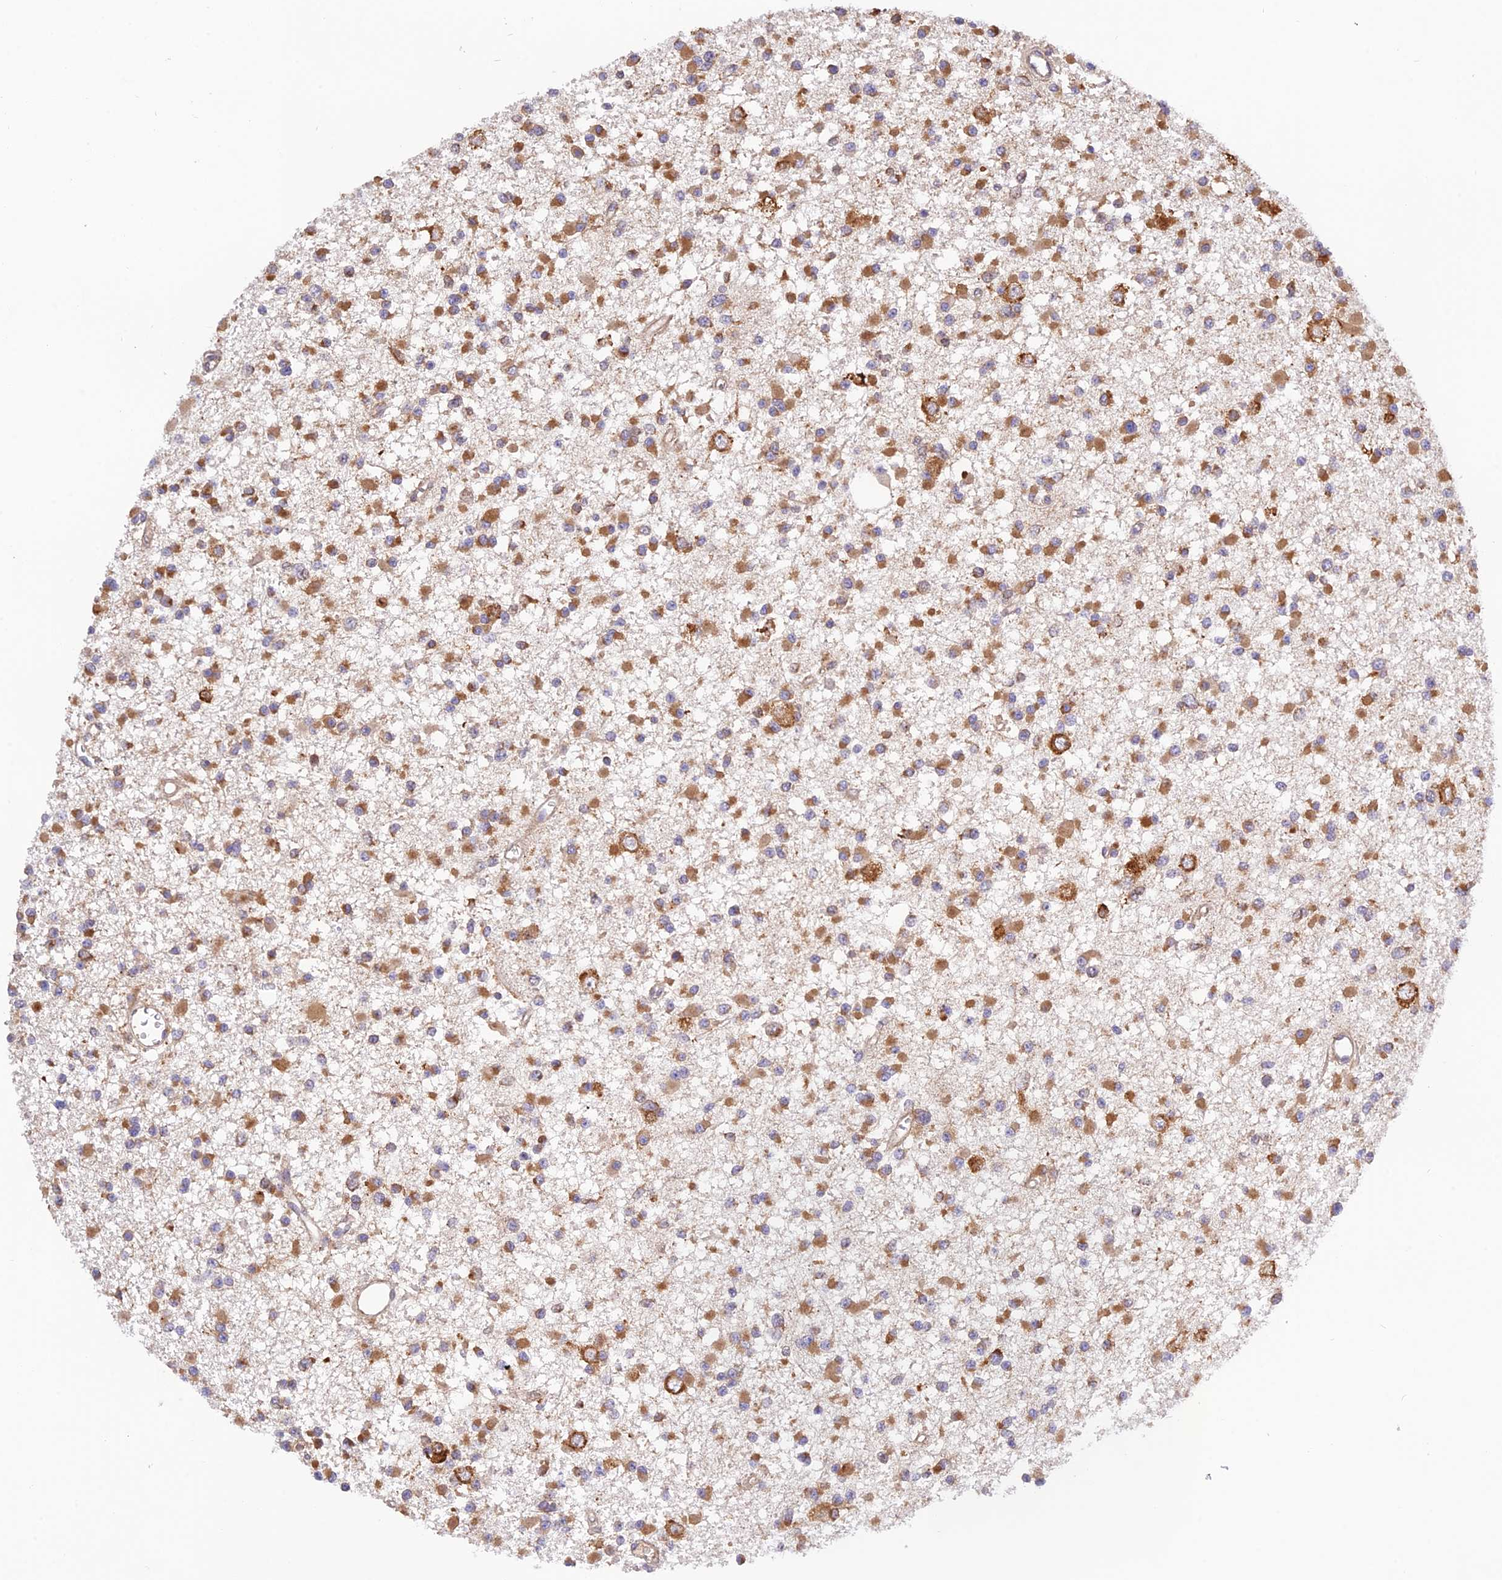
{"staining": {"intensity": "moderate", "quantity": ">75%", "location": "cytoplasmic/membranous"}, "tissue": "glioma", "cell_type": "Tumor cells", "image_type": "cancer", "snomed": [{"axis": "morphology", "description": "Glioma, malignant, Low grade"}, {"axis": "topography", "description": "Brain"}], "caption": "An immunohistochemistry photomicrograph of tumor tissue is shown. Protein staining in brown labels moderate cytoplasmic/membranous positivity in malignant glioma (low-grade) within tumor cells.", "gene": "RPL5", "patient": {"sex": "female", "age": 22}}